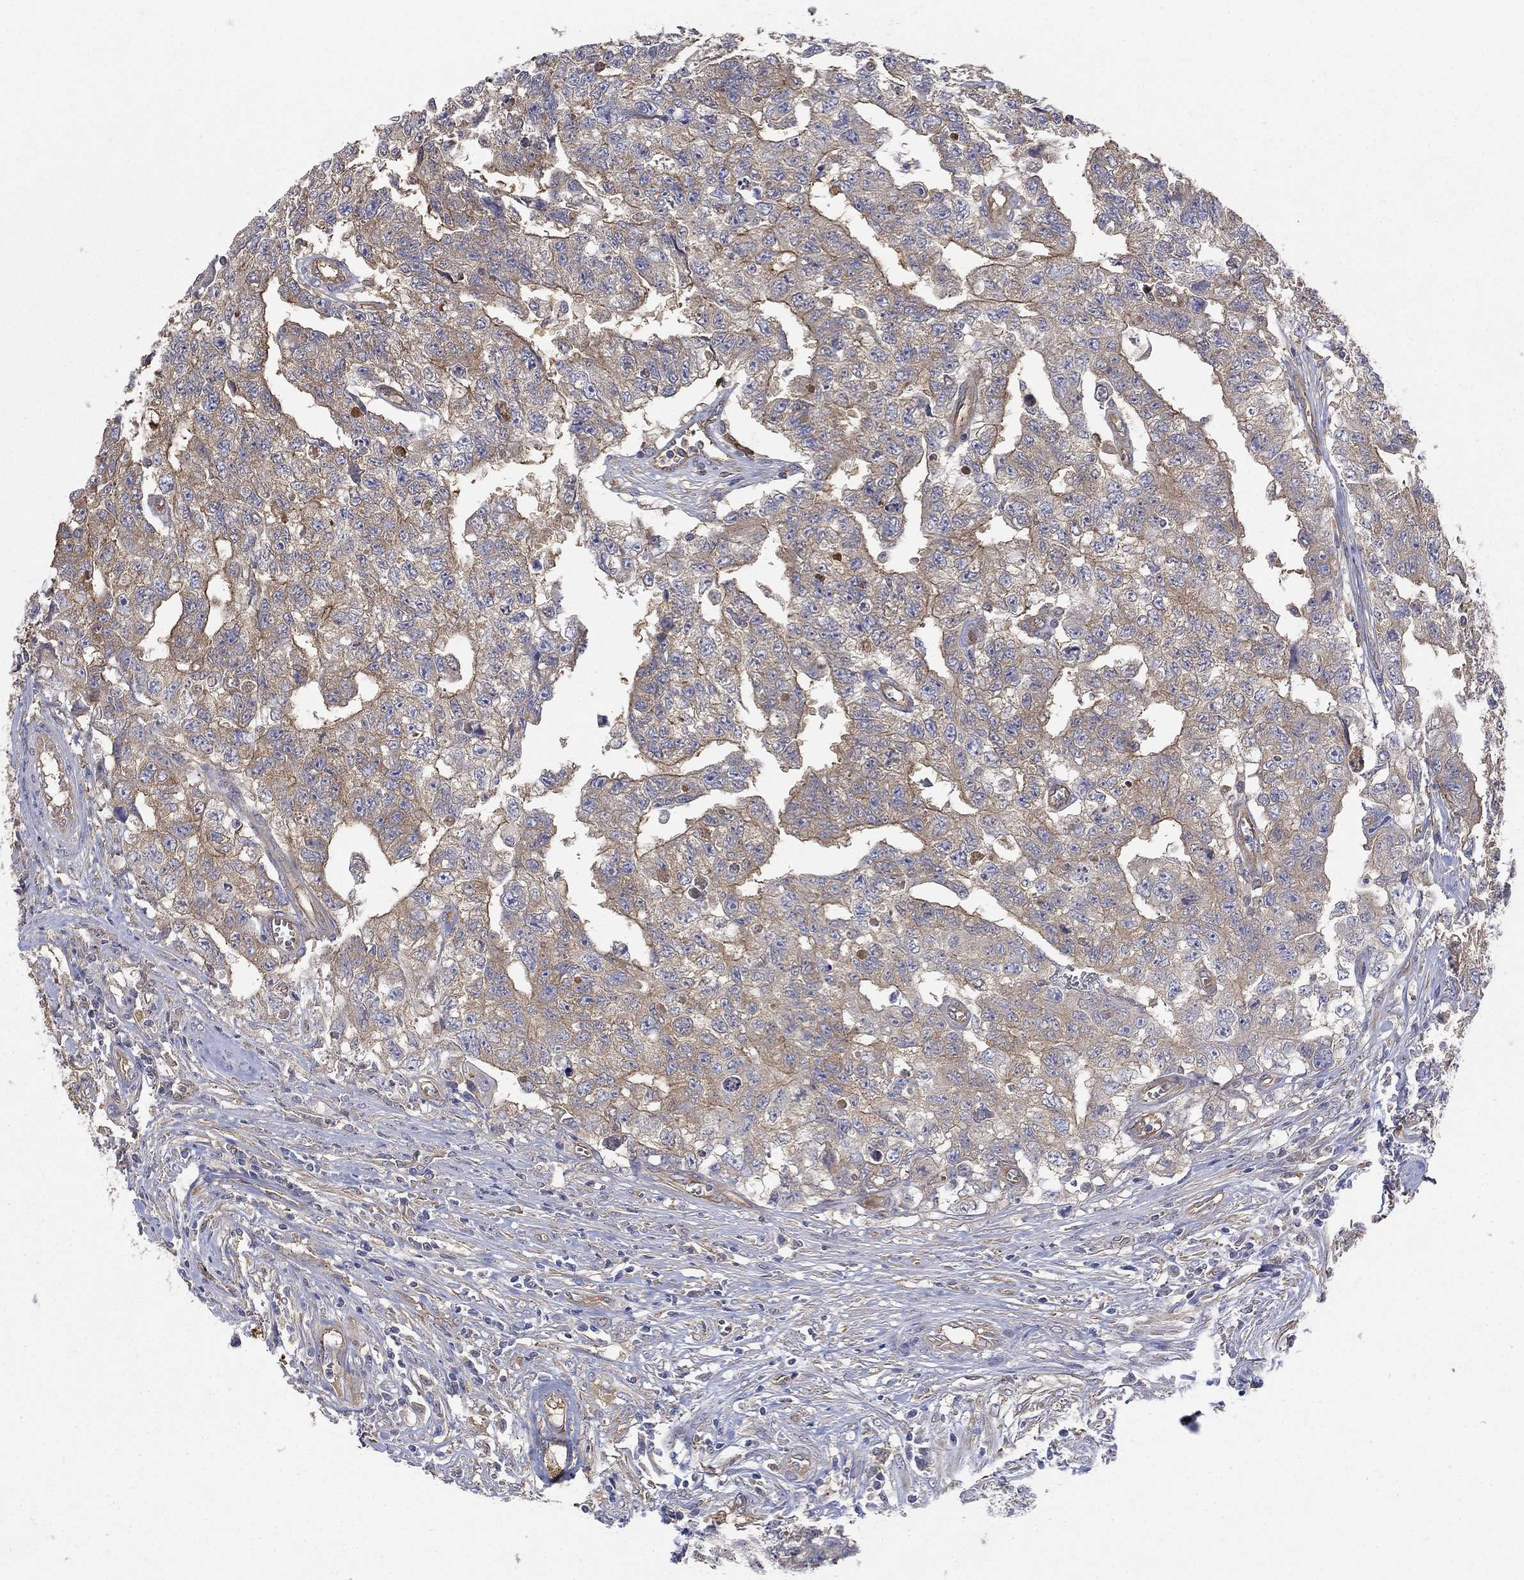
{"staining": {"intensity": "moderate", "quantity": "<25%", "location": "cytoplasmic/membranous"}, "tissue": "testis cancer", "cell_type": "Tumor cells", "image_type": "cancer", "snomed": [{"axis": "morphology", "description": "Carcinoma, Embryonal, NOS"}, {"axis": "topography", "description": "Testis"}], "caption": "Immunohistochemical staining of testis cancer shows moderate cytoplasmic/membranous protein staining in about <25% of tumor cells. The staining was performed using DAB (3,3'-diaminobenzidine), with brown indicating positive protein expression. Nuclei are stained blue with hematoxylin.", "gene": "DPYSL2", "patient": {"sex": "male", "age": 24}}